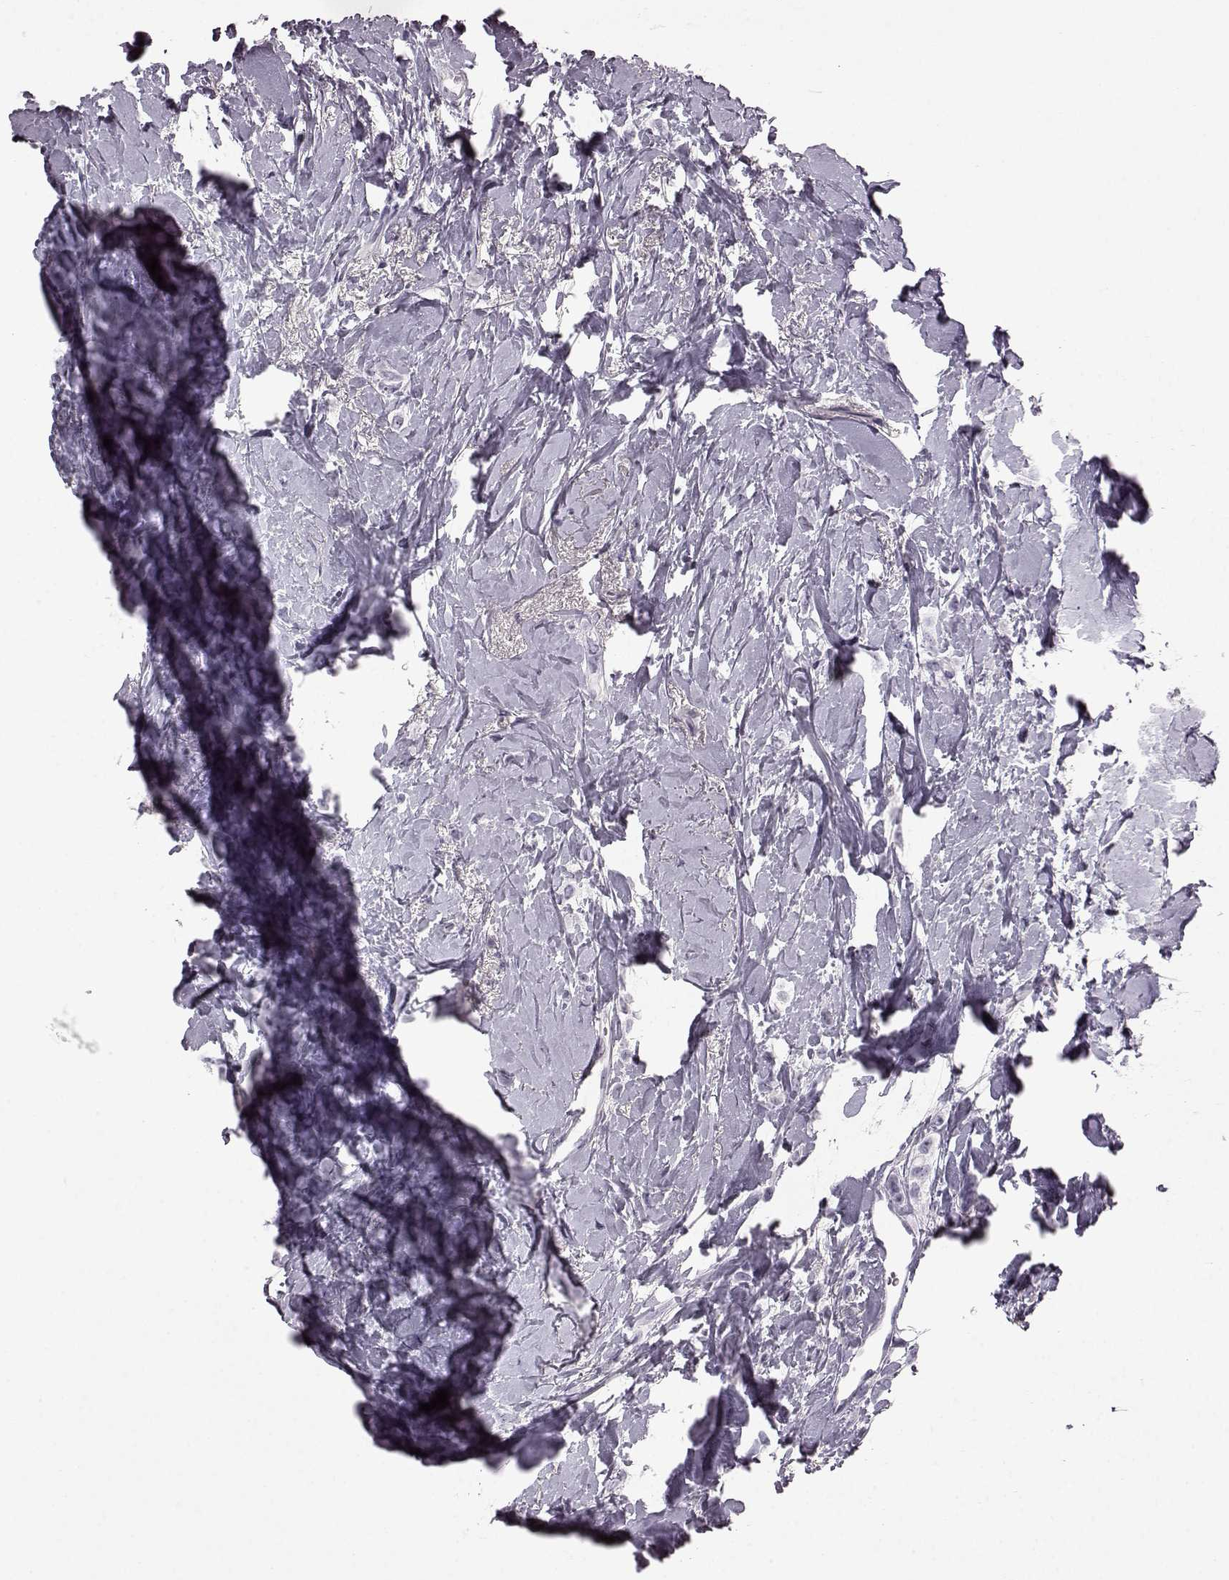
{"staining": {"intensity": "negative", "quantity": "none", "location": "none"}, "tissue": "breast cancer", "cell_type": "Tumor cells", "image_type": "cancer", "snomed": [{"axis": "morphology", "description": "Lobular carcinoma"}, {"axis": "topography", "description": "Breast"}], "caption": "Photomicrograph shows no significant protein positivity in tumor cells of breast lobular carcinoma.", "gene": "PRPH2", "patient": {"sex": "female", "age": 66}}